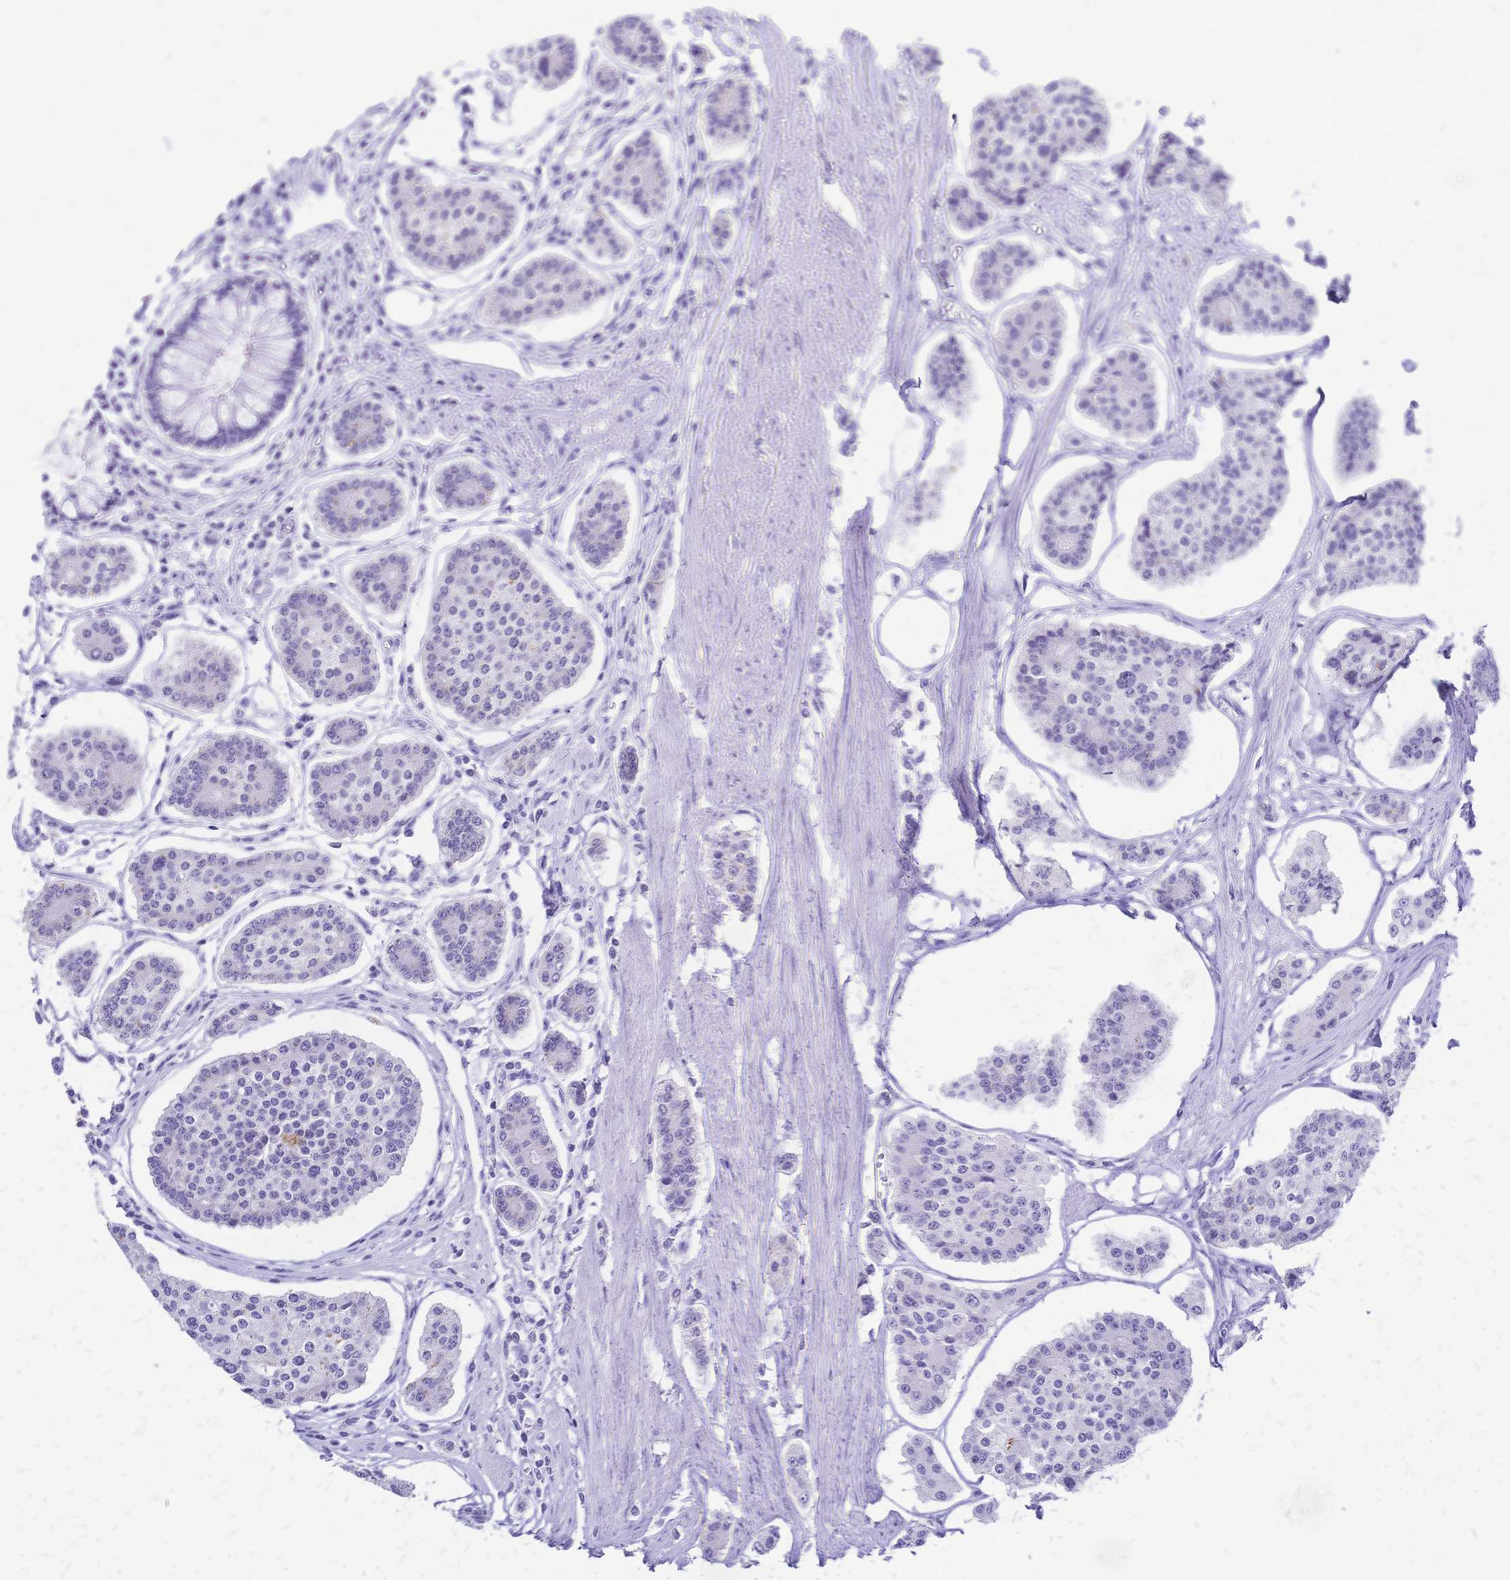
{"staining": {"intensity": "negative", "quantity": "none", "location": "none"}, "tissue": "carcinoid", "cell_type": "Tumor cells", "image_type": "cancer", "snomed": [{"axis": "morphology", "description": "Carcinoid, malignant, NOS"}, {"axis": "topography", "description": "Small intestine"}], "caption": "IHC photomicrograph of carcinoid stained for a protein (brown), which reveals no positivity in tumor cells.", "gene": "FA2H", "patient": {"sex": "female", "age": 65}}